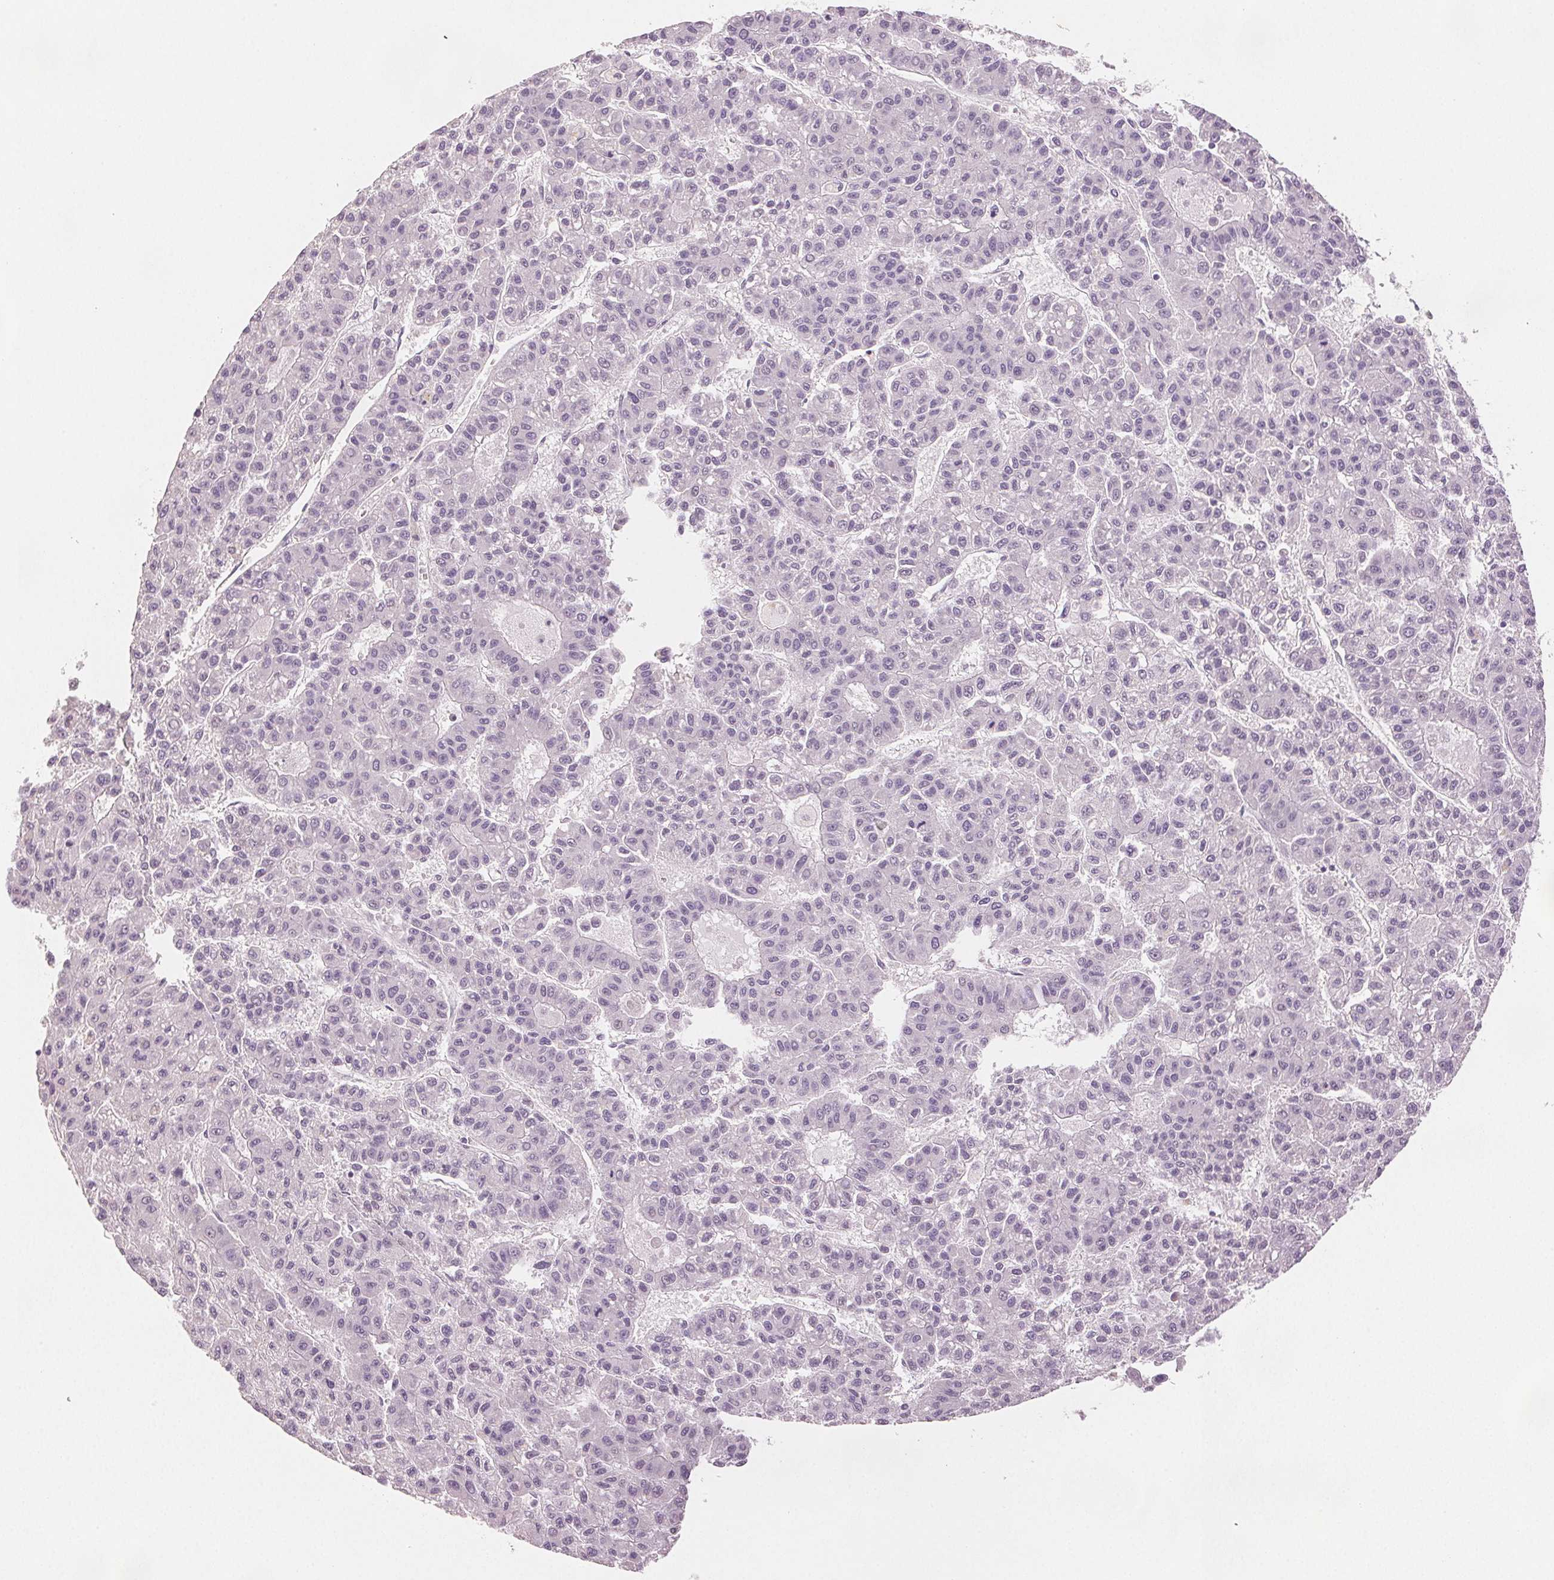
{"staining": {"intensity": "negative", "quantity": "none", "location": "none"}, "tissue": "liver cancer", "cell_type": "Tumor cells", "image_type": "cancer", "snomed": [{"axis": "morphology", "description": "Carcinoma, Hepatocellular, NOS"}, {"axis": "topography", "description": "Liver"}], "caption": "This is an immunohistochemistry (IHC) image of liver cancer. There is no staining in tumor cells.", "gene": "SCGN", "patient": {"sex": "male", "age": 70}}